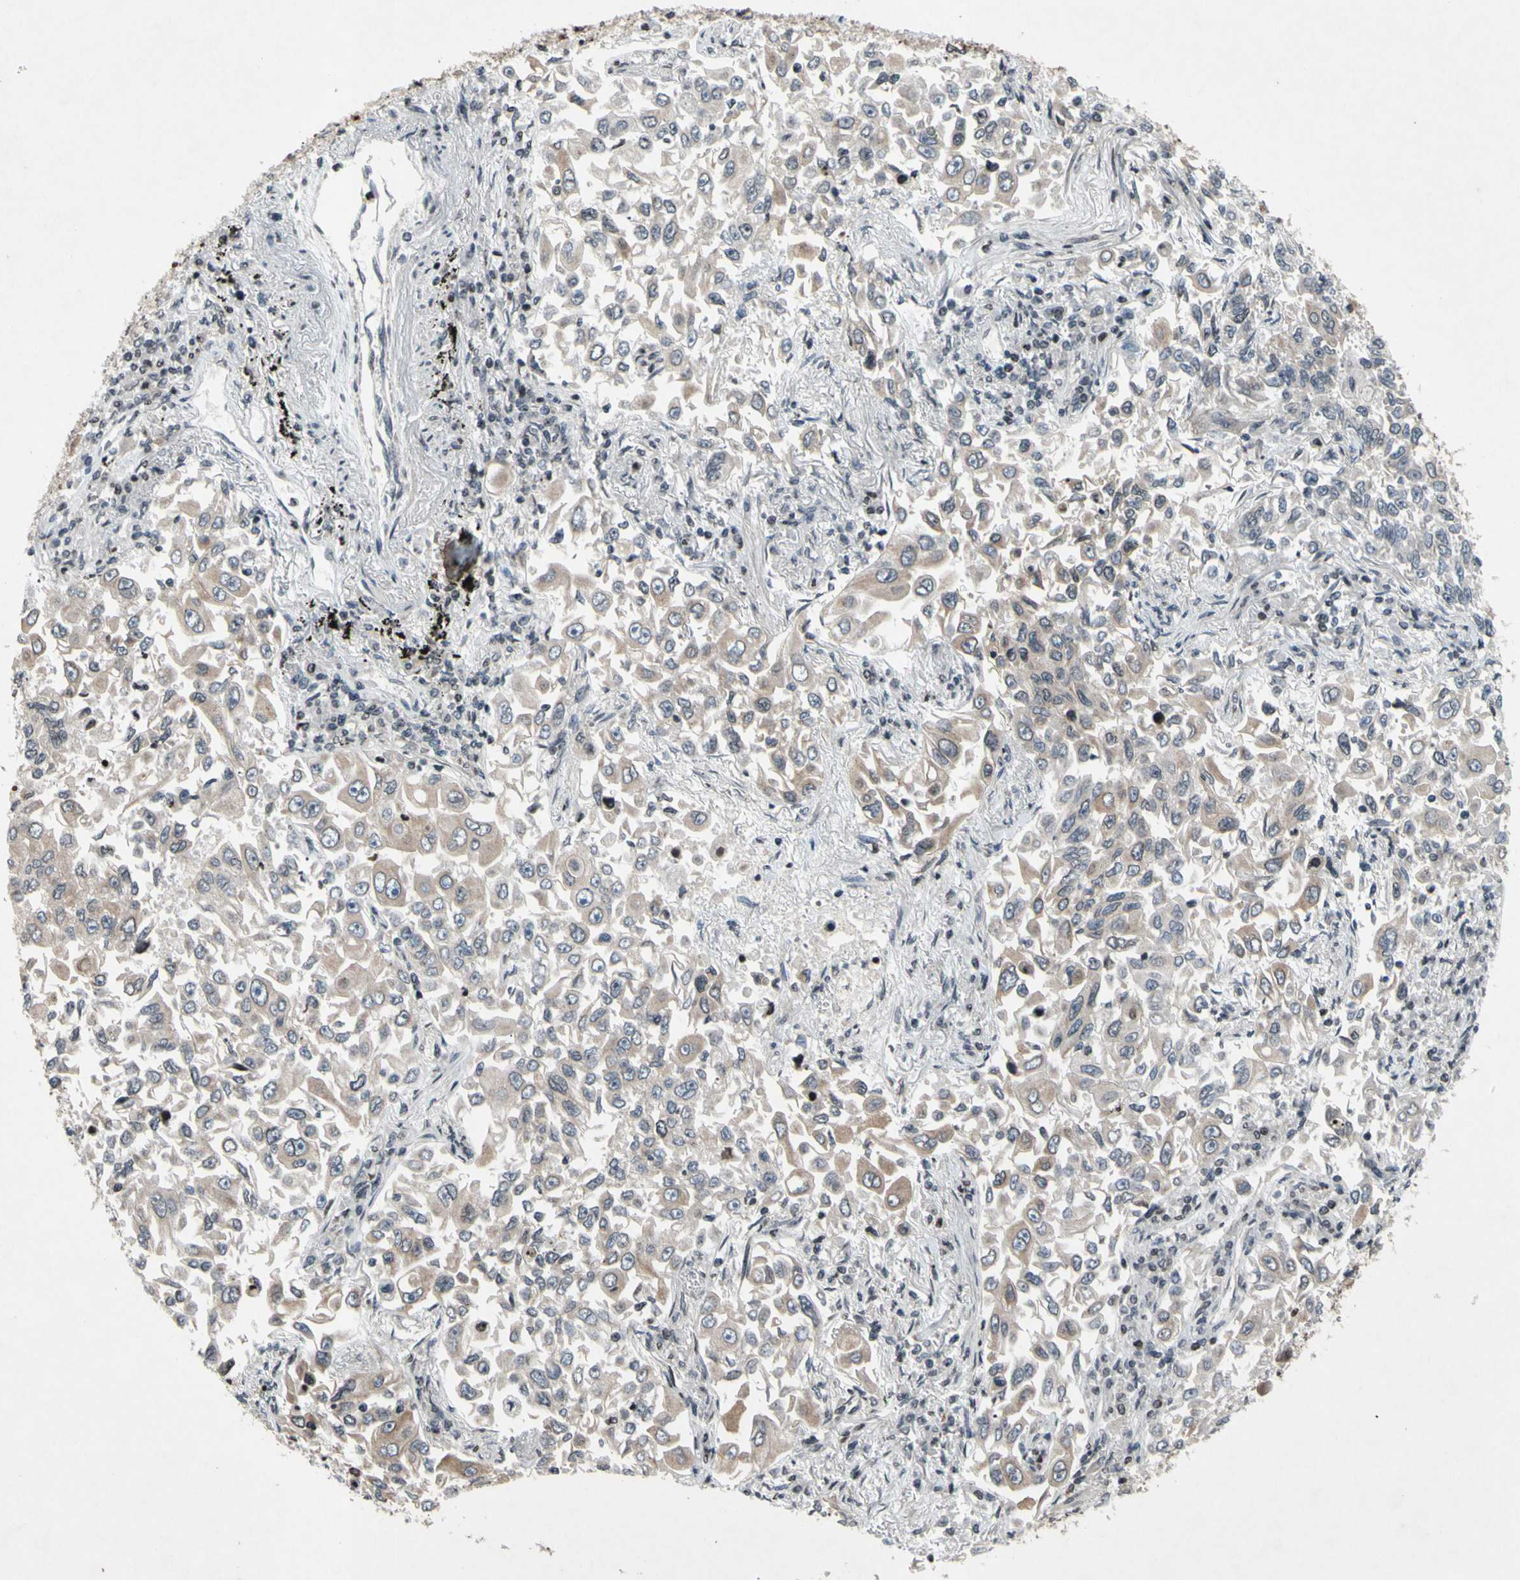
{"staining": {"intensity": "weak", "quantity": ">75%", "location": "cytoplasmic/membranous"}, "tissue": "lung cancer", "cell_type": "Tumor cells", "image_type": "cancer", "snomed": [{"axis": "morphology", "description": "Adenocarcinoma, NOS"}, {"axis": "topography", "description": "Lung"}], "caption": "Weak cytoplasmic/membranous staining is identified in approximately >75% of tumor cells in lung cancer.", "gene": "XPO1", "patient": {"sex": "male", "age": 84}}